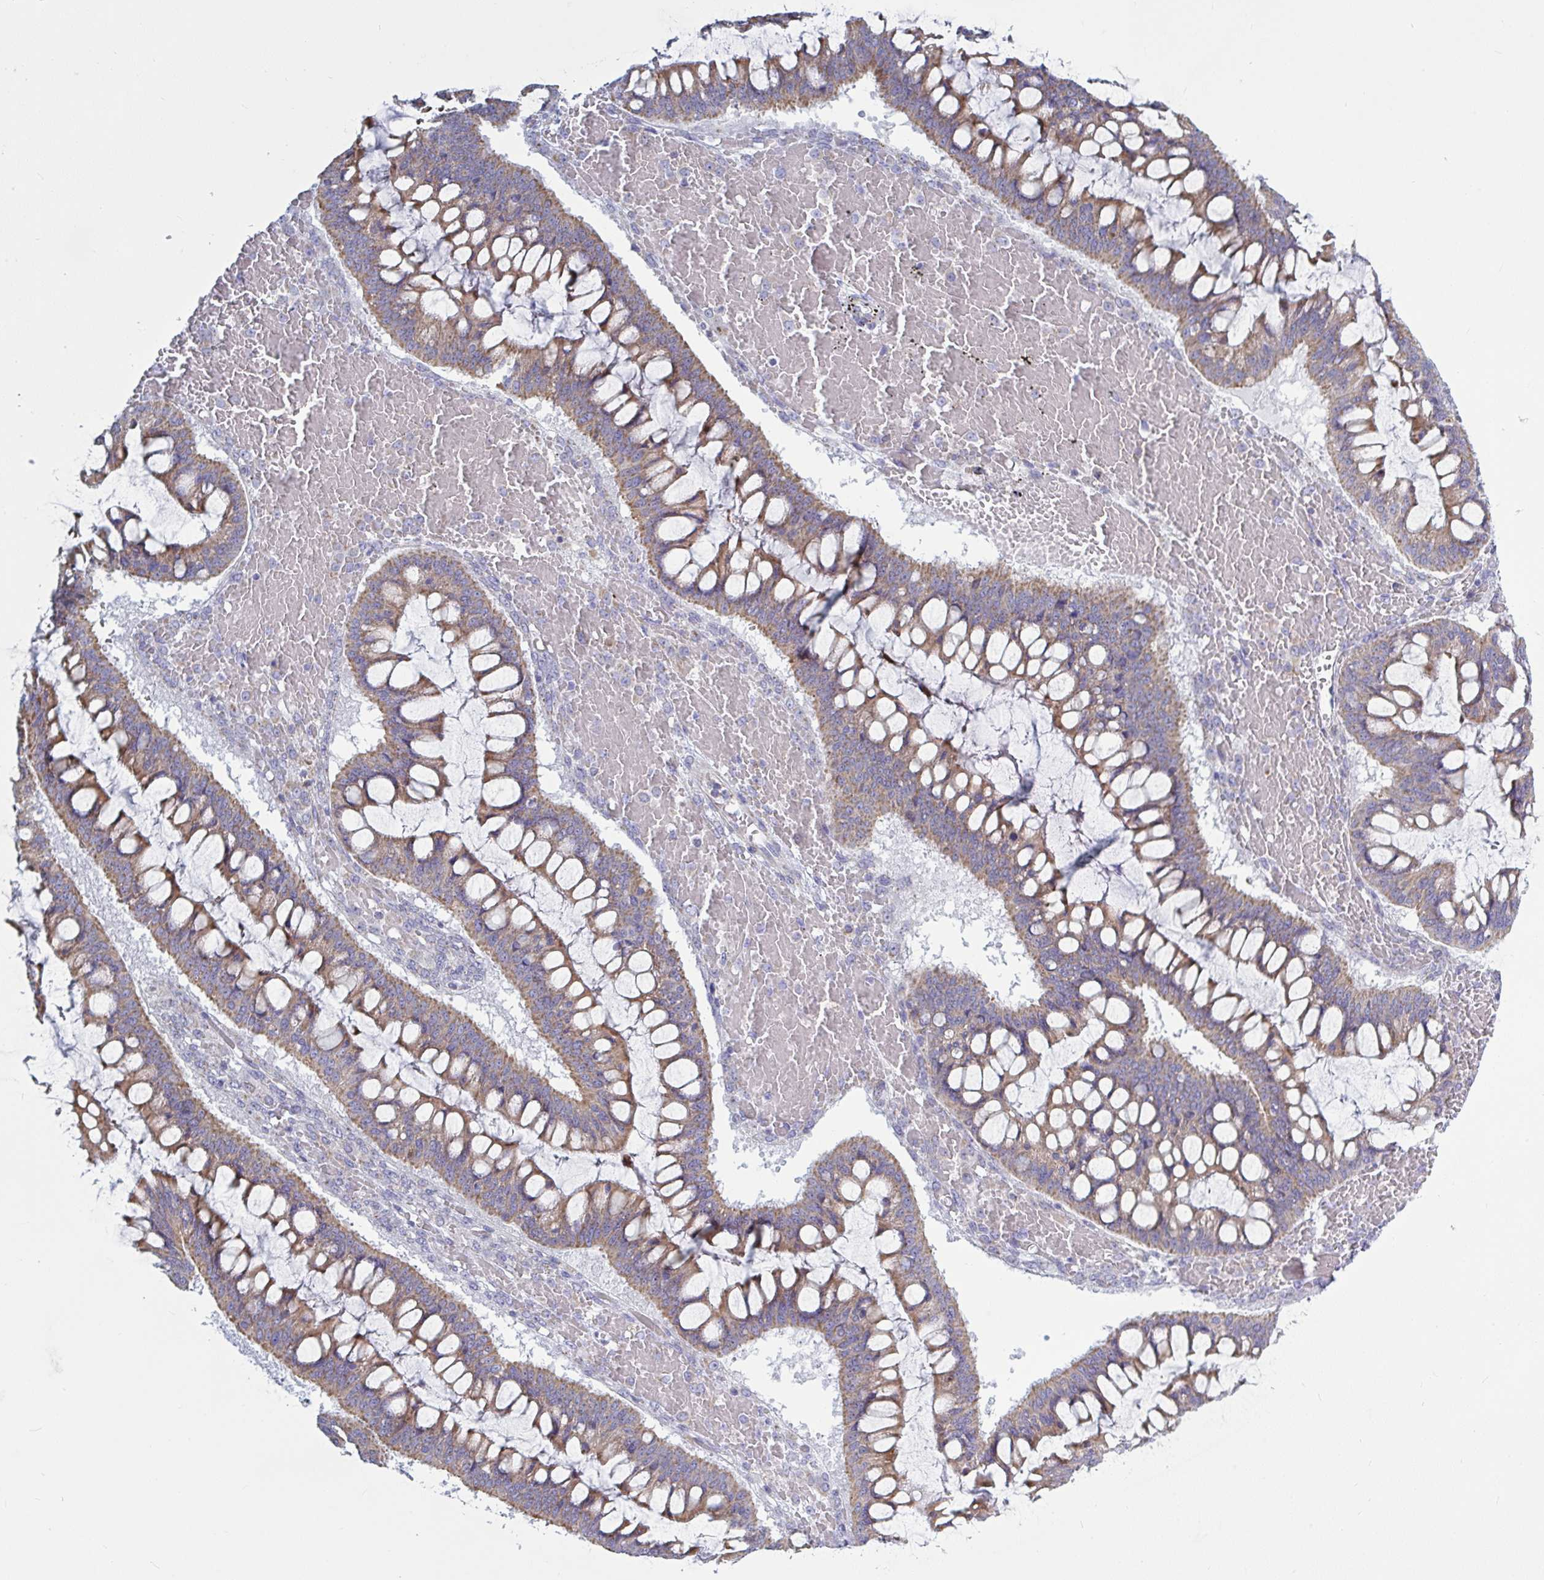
{"staining": {"intensity": "moderate", "quantity": ">75%", "location": "cytoplasmic/membranous"}, "tissue": "ovarian cancer", "cell_type": "Tumor cells", "image_type": "cancer", "snomed": [{"axis": "morphology", "description": "Cystadenocarcinoma, mucinous, NOS"}, {"axis": "topography", "description": "Ovary"}], "caption": "The image displays immunohistochemical staining of ovarian cancer. There is moderate cytoplasmic/membranous positivity is seen in approximately >75% of tumor cells.", "gene": "ATG9A", "patient": {"sex": "female", "age": 73}}